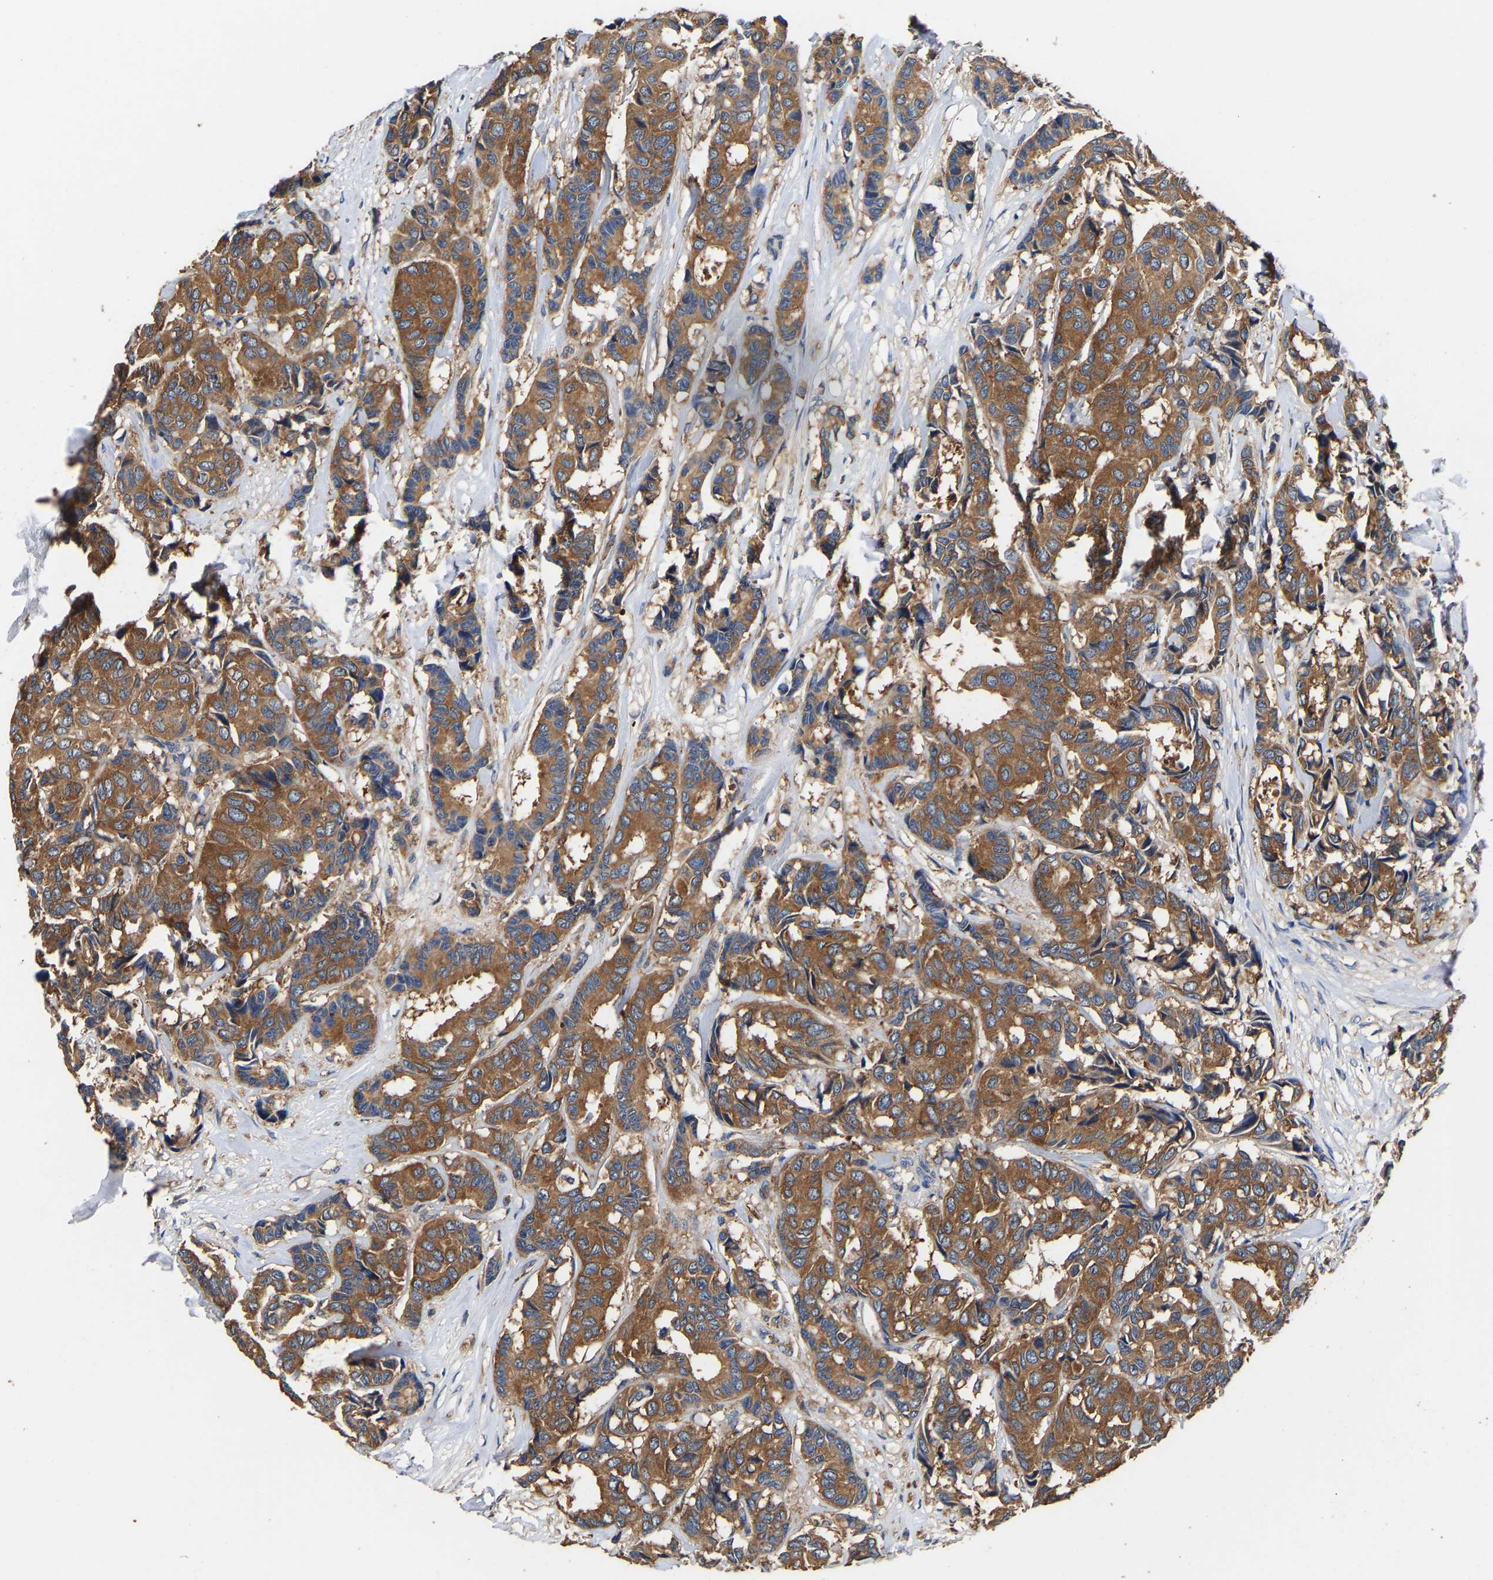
{"staining": {"intensity": "moderate", "quantity": ">75%", "location": "cytoplasmic/membranous"}, "tissue": "breast cancer", "cell_type": "Tumor cells", "image_type": "cancer", "snomed": [{"axis": "morphology", "description": "Duct carcinoma"}, {"axis": "topography", "description": "Breast"}], "caption": "Immunohistochemistry (IHC) image of neoplastic tissue: breast cancer (infiltrating ductal carcinoma) stained using immunohistochemistry (IHC) shows medium levels of moderate protein expression localized specifically in the cytoplasmic/membranous of tumor cells, appearing as a cytoplasmic/membranous brown color.", "gene": "LRBA", "patient": {"sex": "female", "age": 87}}